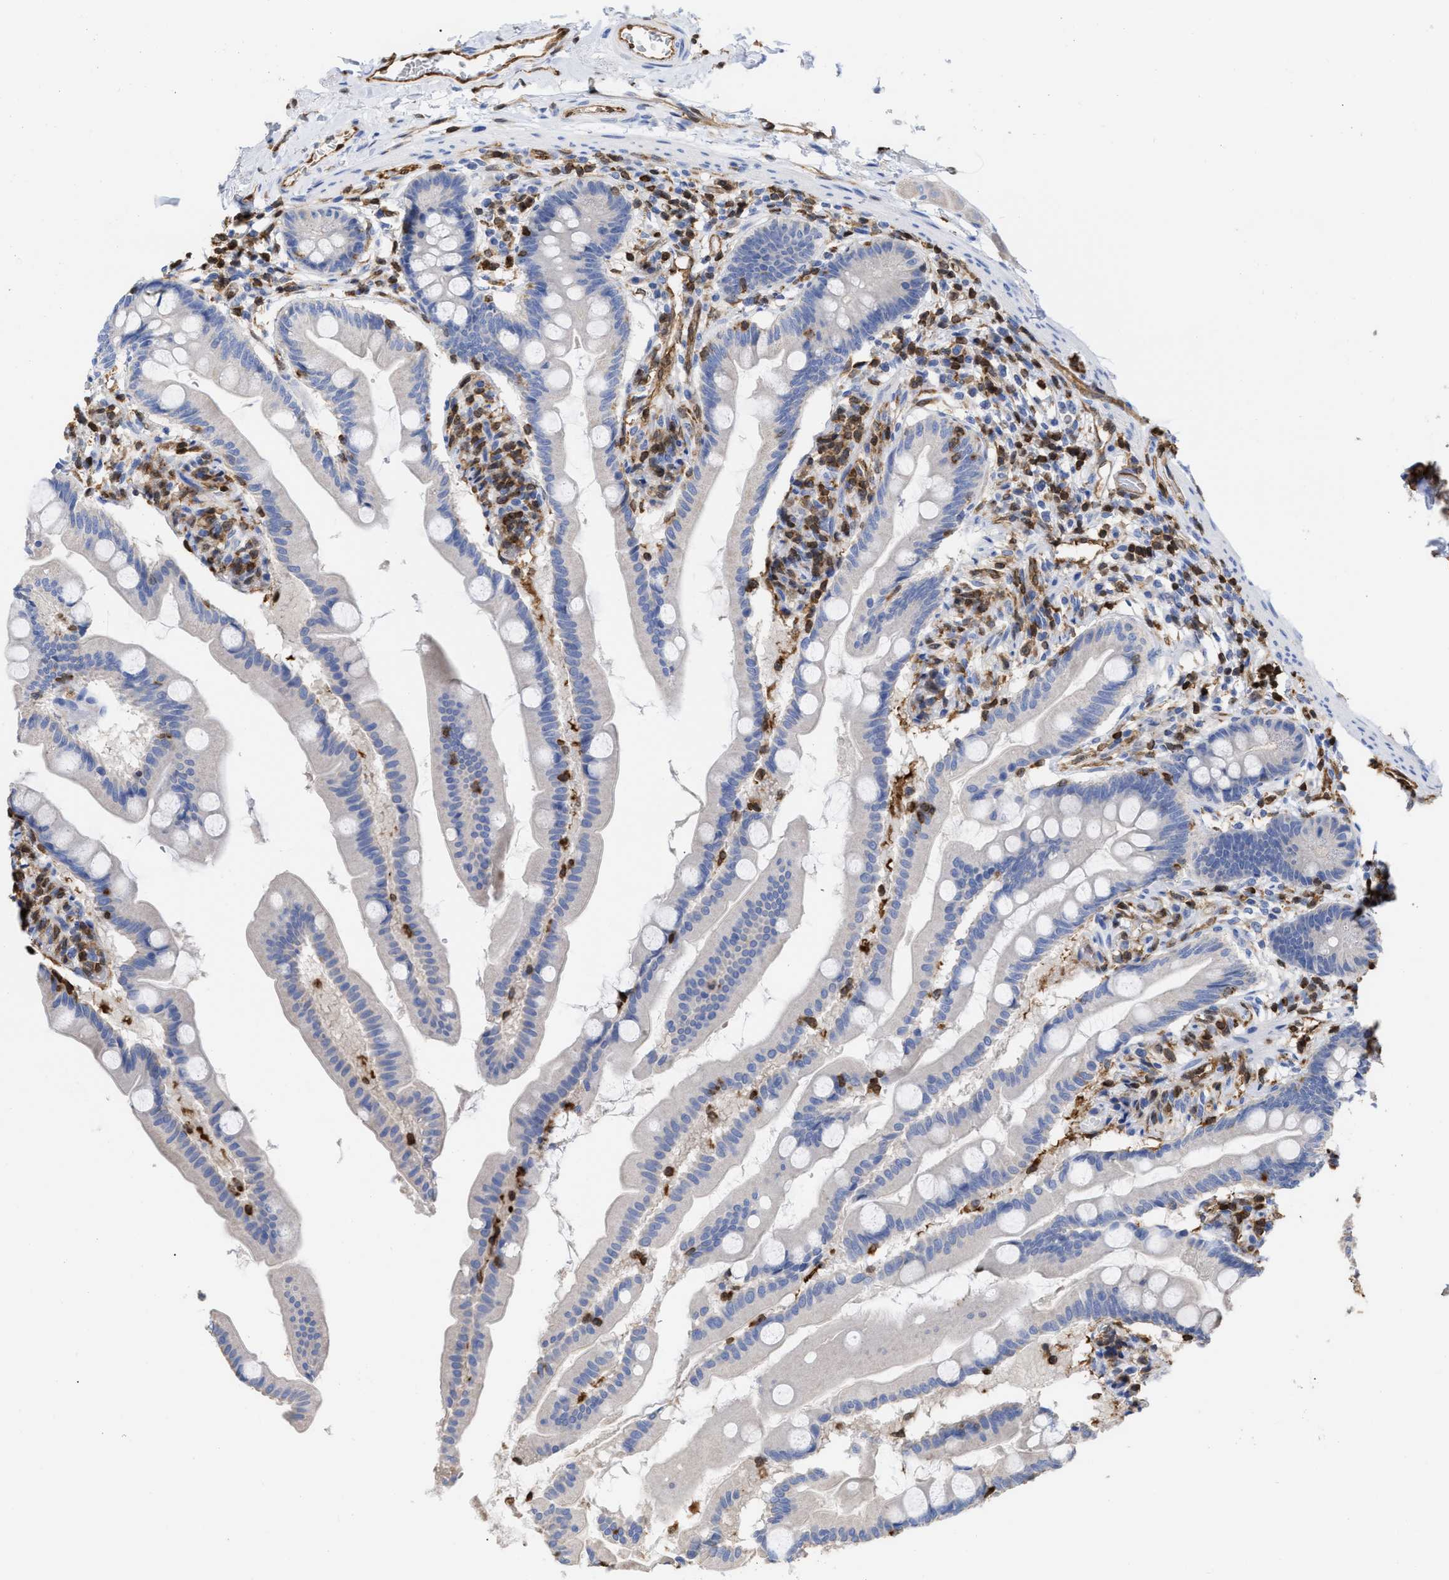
{"staining": {"intensity": "negative", "quantity": "none", "location": "none"}, "tissue": "small intestine", "cell_type": "Glandular cells", "image_type": "normal", "snomed": [{"axis": "morphology", "description": "Normal tissue, NOS"}, {"axis": "topography", "description": "Small intestine"}], "caption": "Immunohistochemical staining of normal human small intestine exhibits no significant expression in glandular cells. The staining was performed using DAB (3,3'-diaminobenzidine) to visualize the protein expression in brown, while the nuclei were stained in blue with hematoxylin (Magnification: 20x).", "gene": "GIMAP4", "patient": {"sex": "female", "age": 56}}